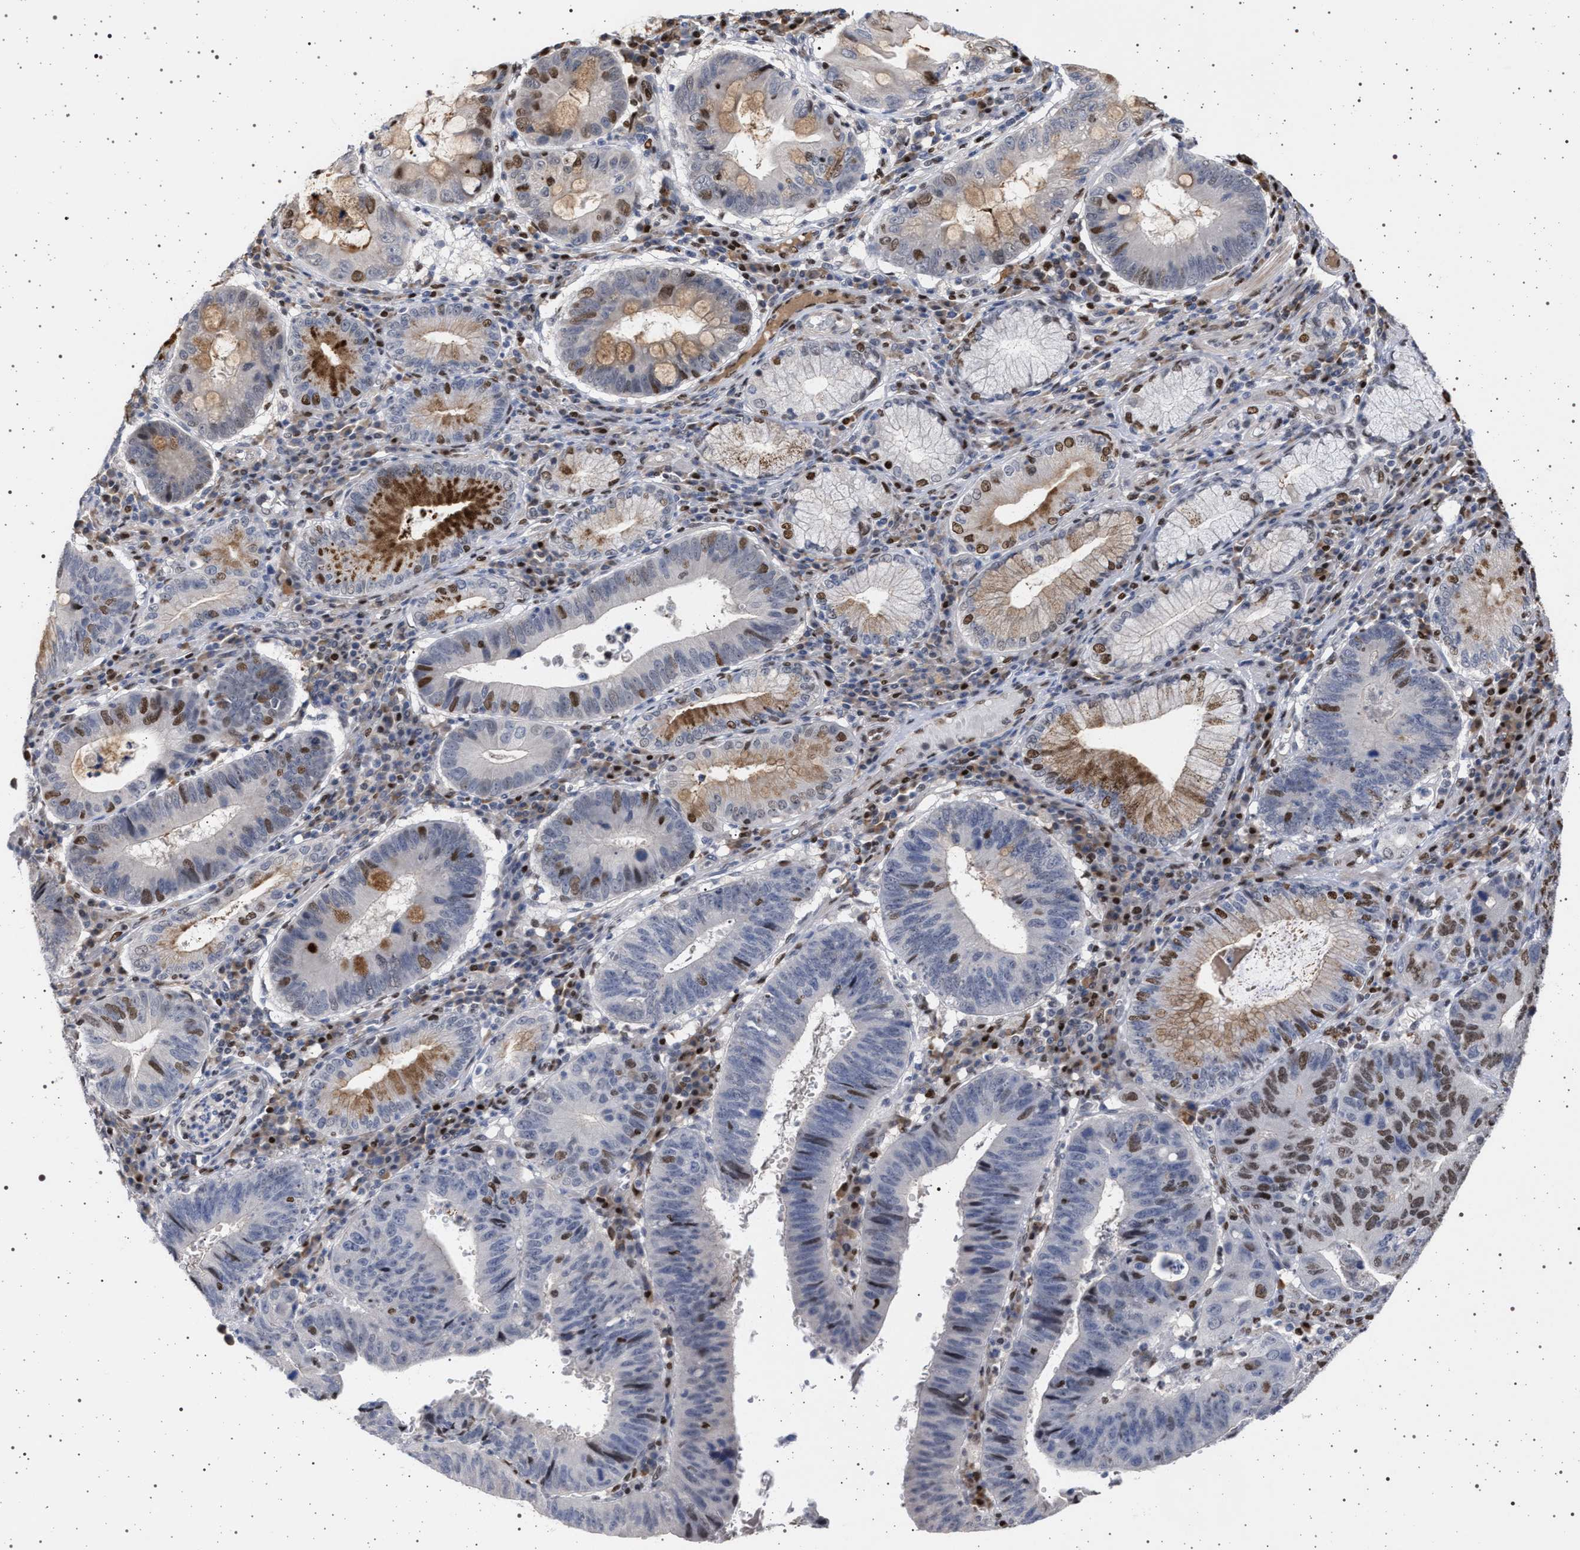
{"staining": {"intensity": "moderate", "quantity": "<25%", "location": "nuclear"}, "tissue": "stomach cancer", "cell_type": "Tumor cells", "image_type": "cancer", "snomed": [{"axis": "morphology", "description": "Adenocarcinoma, NOS"}, {"axis": "topography", "description": "Stomach"}], "caption": "Stomach cancer (adenocarcinoma) stained with a protein marker displays moderate staining in tumor cells.", "gene": "PHF12", "patient": {"sex": "male", "age": 59}}